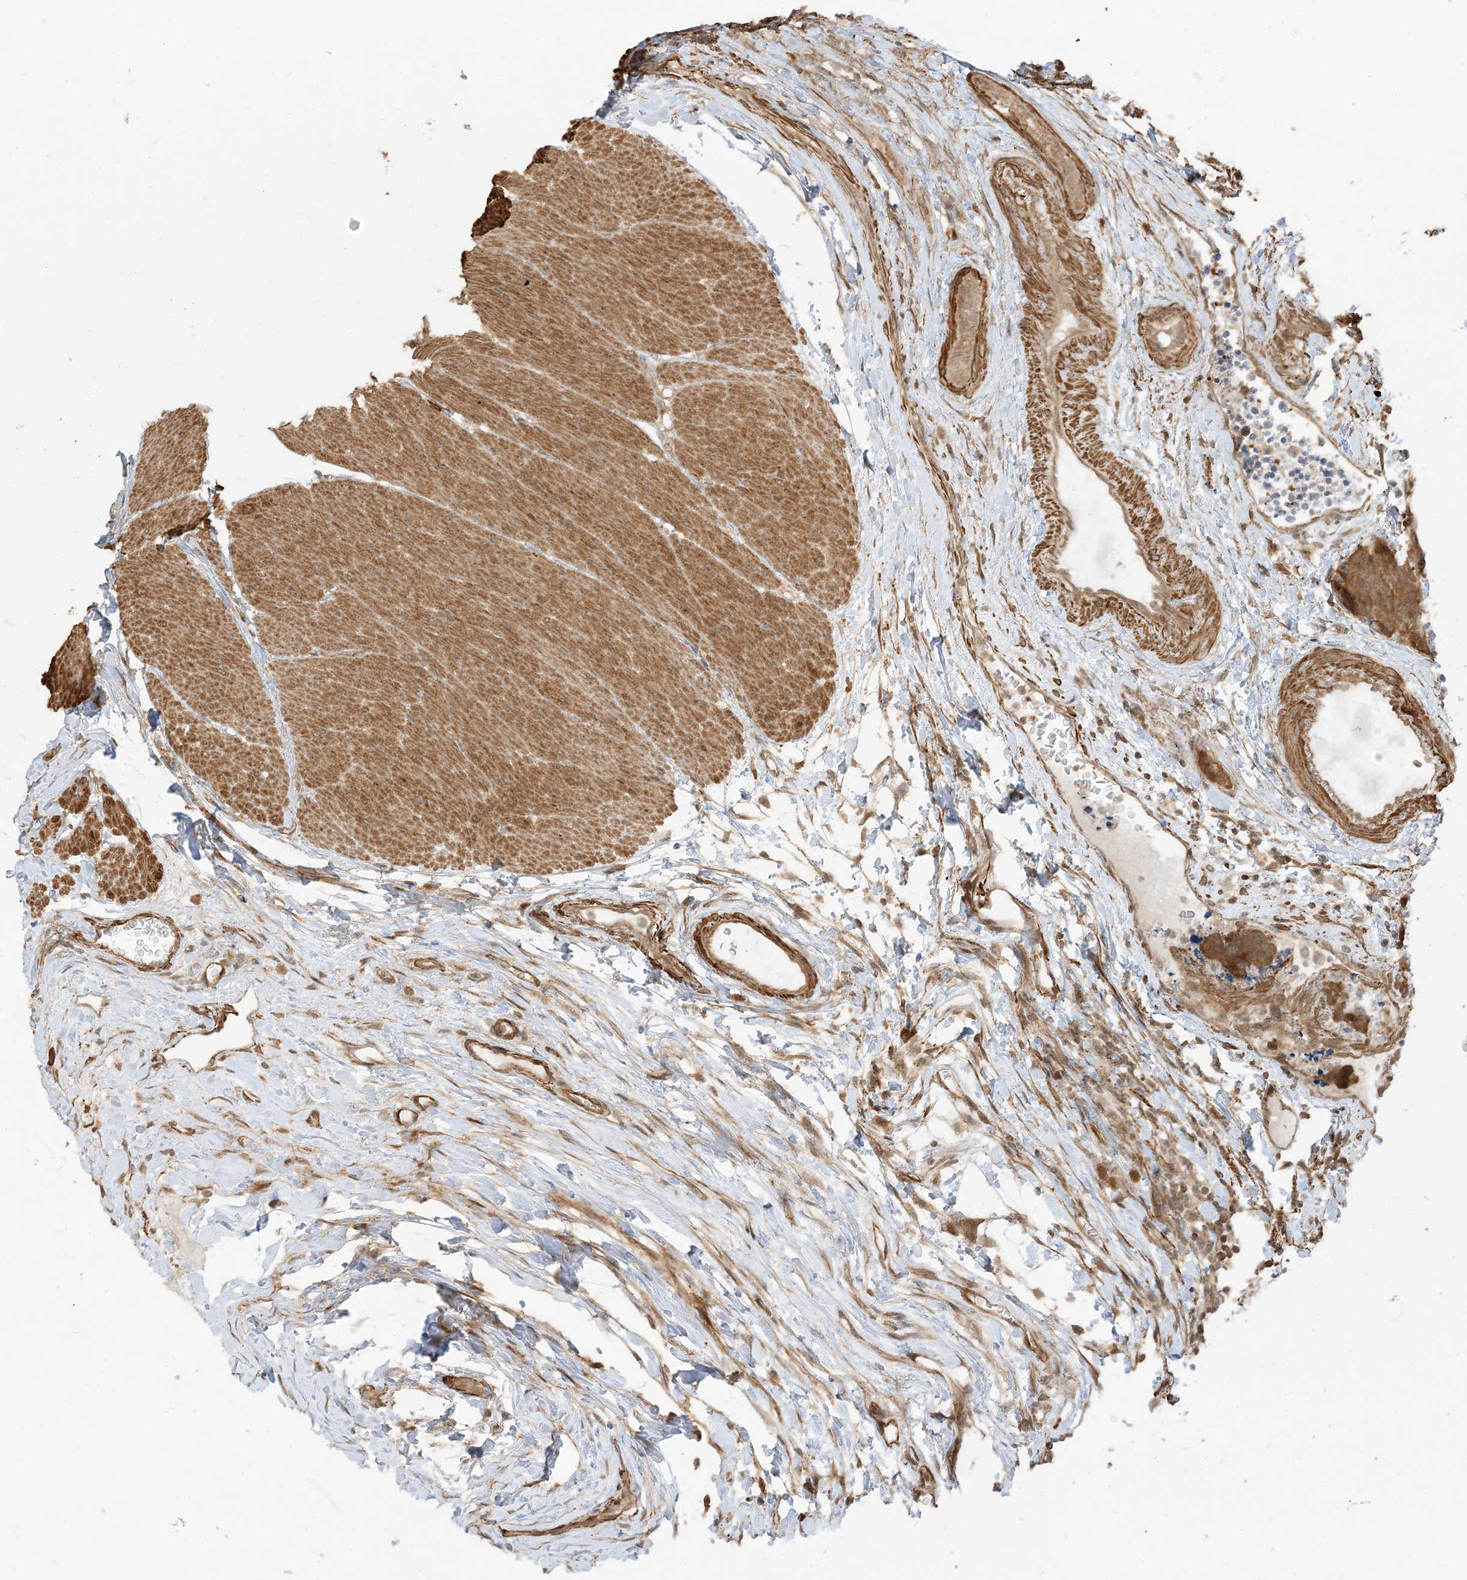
{"staining": {"intensity": "moderate", "quantity": ">75%", "location": "cytoplasmic/membranous"}, "tissue": "carcinoid", "cell_type": "Tumor cells", "image_type": "cancer", "snomed": [{"axis": "morphology", "description": "Carcinoma, NOS"}, {"axis": "morphology", "description": "Carcinoid, malignant, NOS"}, {"axis": "topography", "description": "Urinary bladder"}], "caption": "A brown stain labels moderate cytoplasmic/membranous expression of a protein in carcinoma tumor cells. Using DAB (brown) and hematoxylin (blue) stains, captured at high magnification using brightfield microscopy.", "gene": "TBCC", "patient": {"sex": "male", "age": 57}}